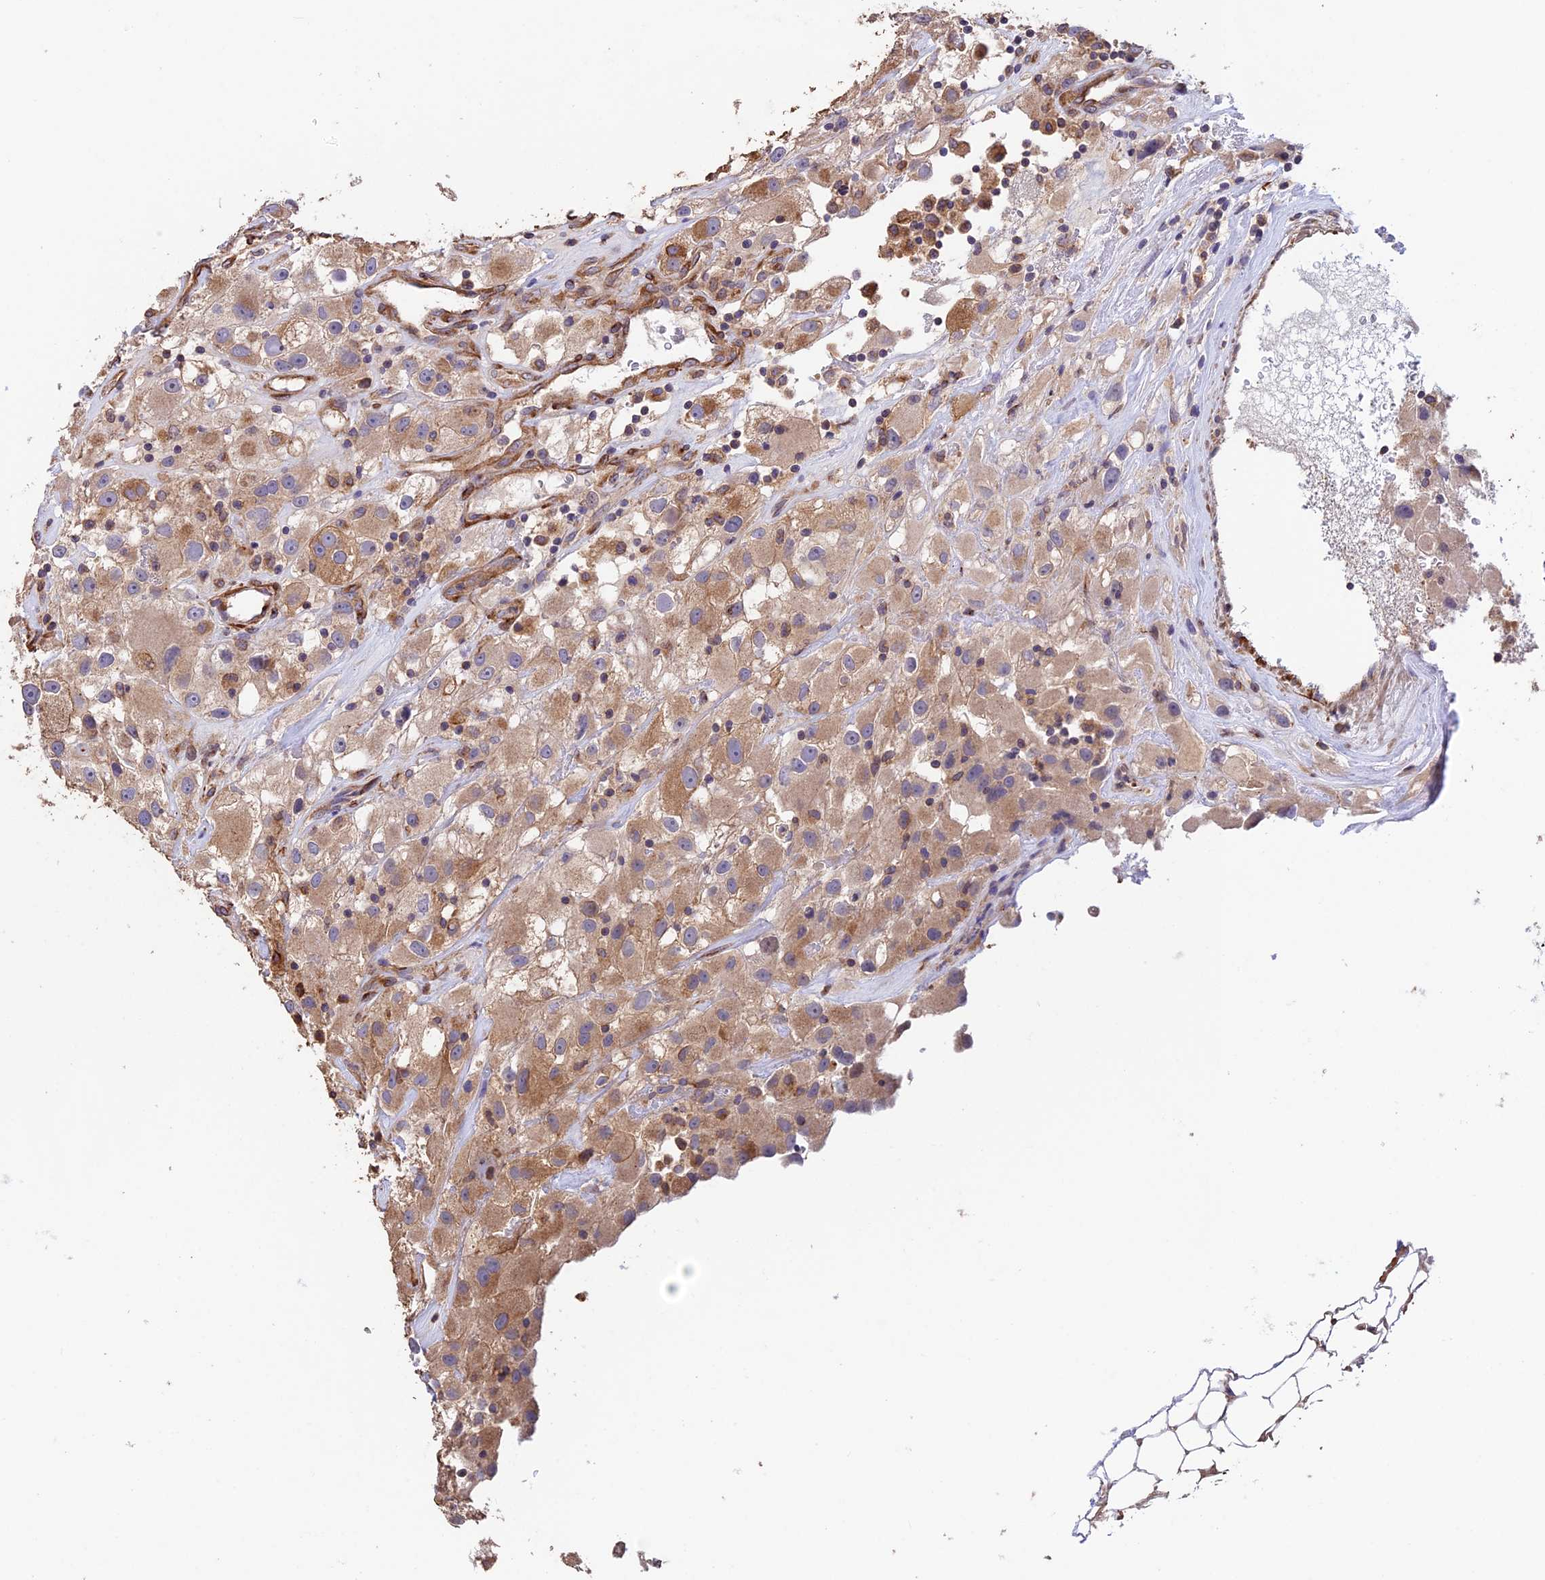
{"staining": {"intensity": "moderate", "quantity": ">75%", "location": "cytoplasmic/membranous"}, "tissue": "renal cancer", "cell_type": "Tumor cells", "image_type": "cancer", "snomed": [{"axis": "morphology", "description": "Adenocarcinoma, NOS"}, {"axis": "topography", "description": "Kidney"}], "caption": "Tumor cells demonstrate medium levels of moderate cytoplasmic/membranous staining in about >75% of cells in human renal adenocarcinoma. The staining was performed using DAB (3,3'-diaminobenzidine), with brown indicating positive protein expression. Nuclei are stained blue with hematoxylin.", "gene": "EMC3", "patient": {"sex": "female", "age": 52}}